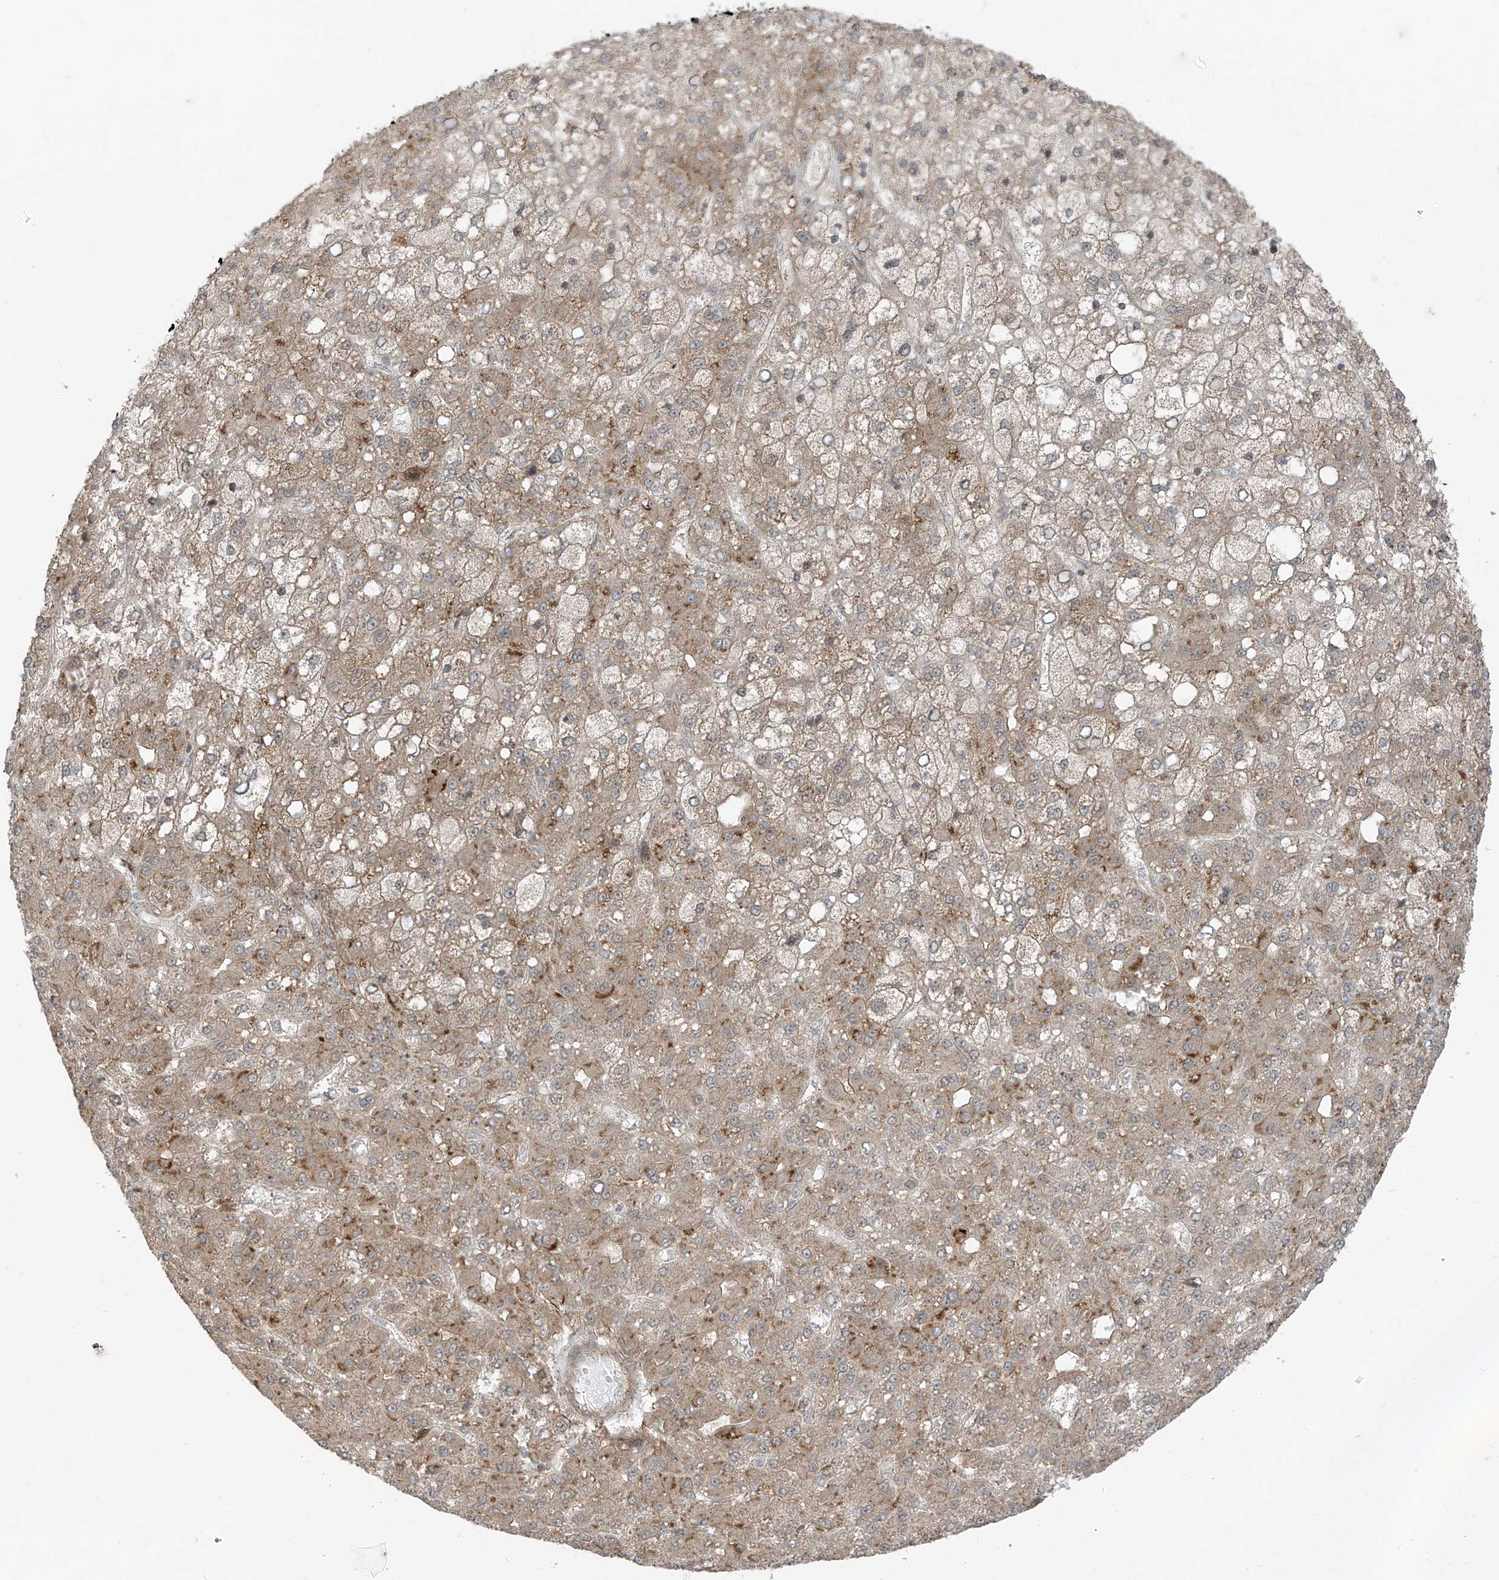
{"staining": {"intensity": "weak", "quantity": ">75%", "location": "cytoplasmic/membranous"}, "tissue": "liver cancer", "cell_type": "Tumor cells", "image_type": "cancer", "snomed": [{"axis": "morphology", "description": "Carcinoma, Hepatocellular, NOS"}, {"axis": "topography", "description": "Liver"}], "caption": "Hepatocellular carcinoma (liver) stained with a brown dye exhibits weak cytoplasmic/membranous positive staining in approximately >75% of tumor cells.", "gene": "PDE11A", "patient": {"sex": "male", "age": 67}}